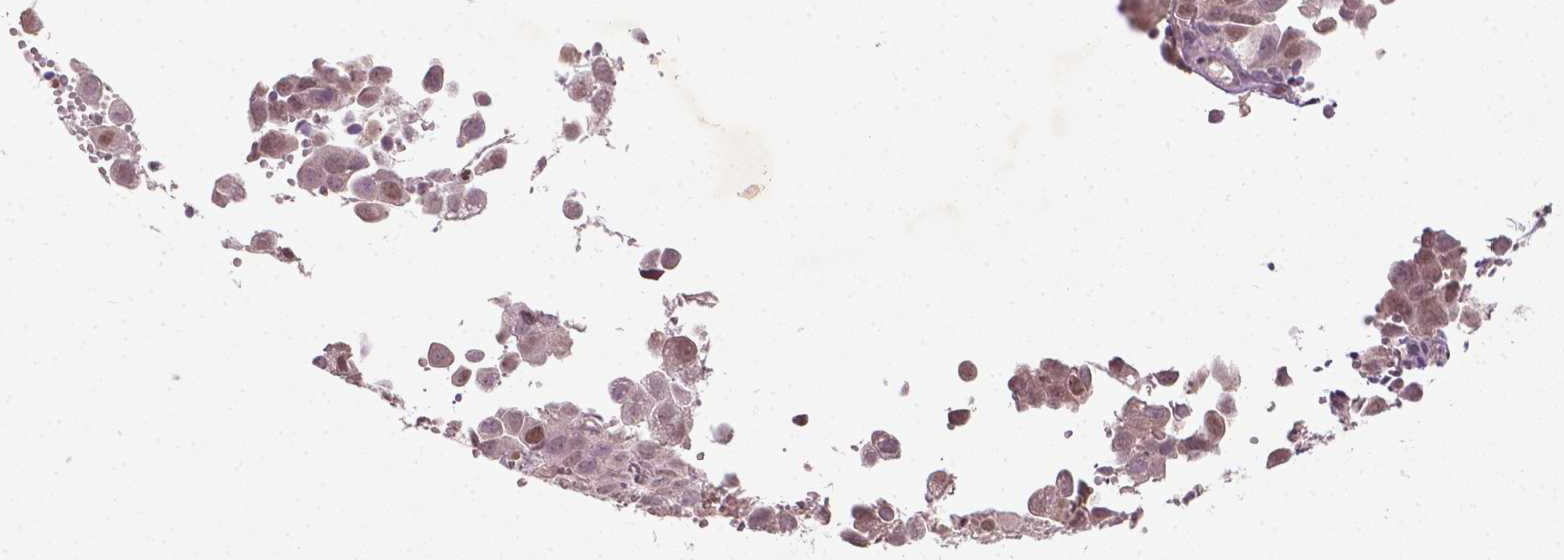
{"staining": {"intensity": "moderate", "quantity": ">75%", "location": "cytoplasmic/membranous,nuclear"}, "tissue": "cervical cancer", "cell_type": "Tumor cells", "image_type": "cancer", "snomed": [{"axis": "morphology", "description": "Squamous cell carcinoma, NOS"}, {"axis": "topography", "description": "Cervix"}], "caption": "IHC (DAB (3,3'-diaminobenzidine)) staining of human cervical cancer demonstrates moderate cytoplasmic/membranous and nuclear protein staining in about >75% of tumor cells.", "gene": "NFAT5", "patient": {"sex": "female", "age": 55}}